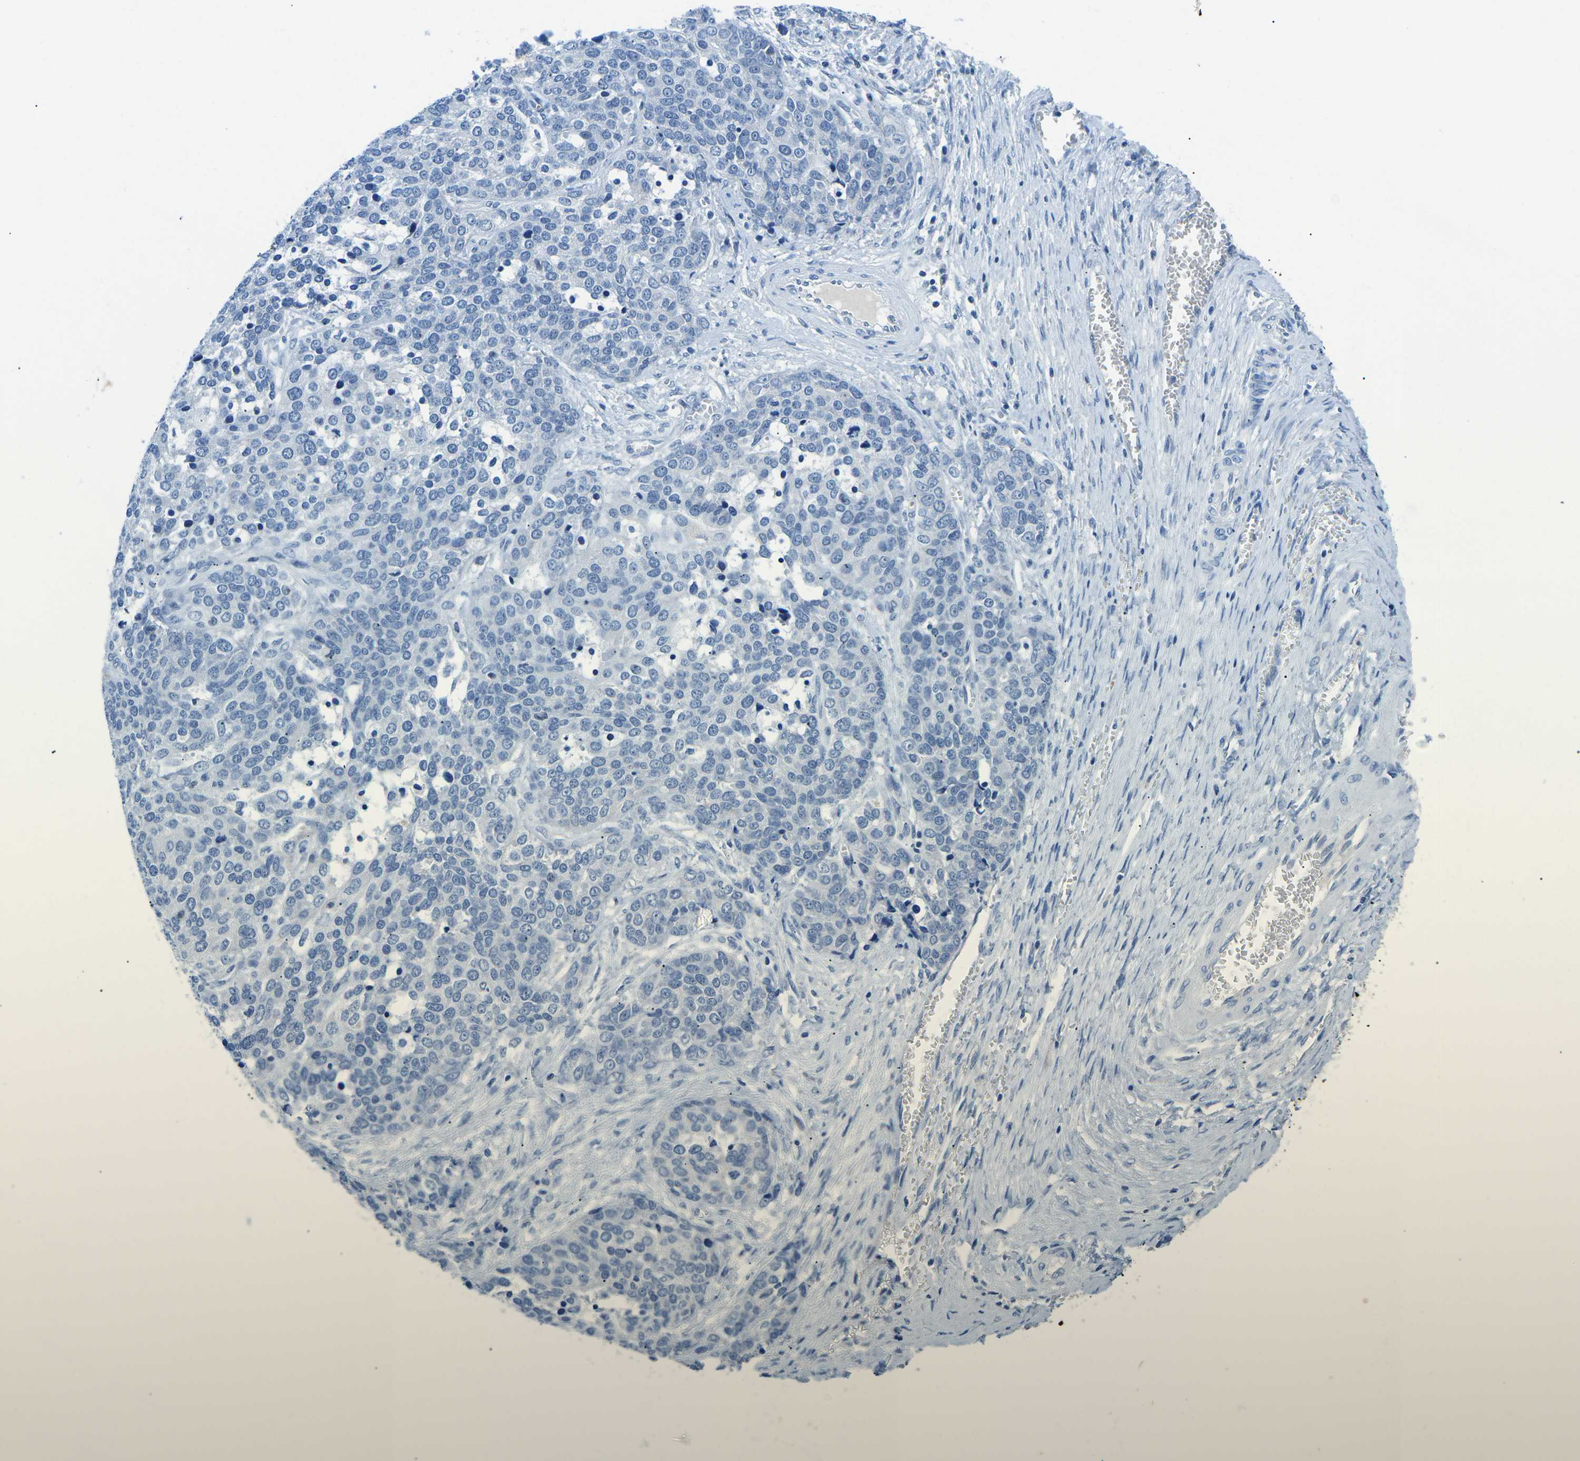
{"staining": {"intensity": "weak", "quantity": "<25%", "location": "cytoplasmic/membranous"}, "tissue": "ovarian cancer", "cell_type": "Tumor cells", "image_type": "cancer", "snomed": [{"axis": "morphology", "description": "Cystadenocarcinoma, serous, NOS"}, {"axis": "topography", "description": "Ovary"}], "caption": "A high-resolution micrograph shows immunohistochemistry staining of ovarian serous cystadenocarcinoma, which exhibits no significant expression in tumor cells. Brightfield microscopy of IHC stained with DAB (3,3'-diaminobenzidine) (brown) and hematoxylin (blue), captured at high magnification.", "gene": "TM6SF1", "patient": {"sex": "female", "age": 44}}